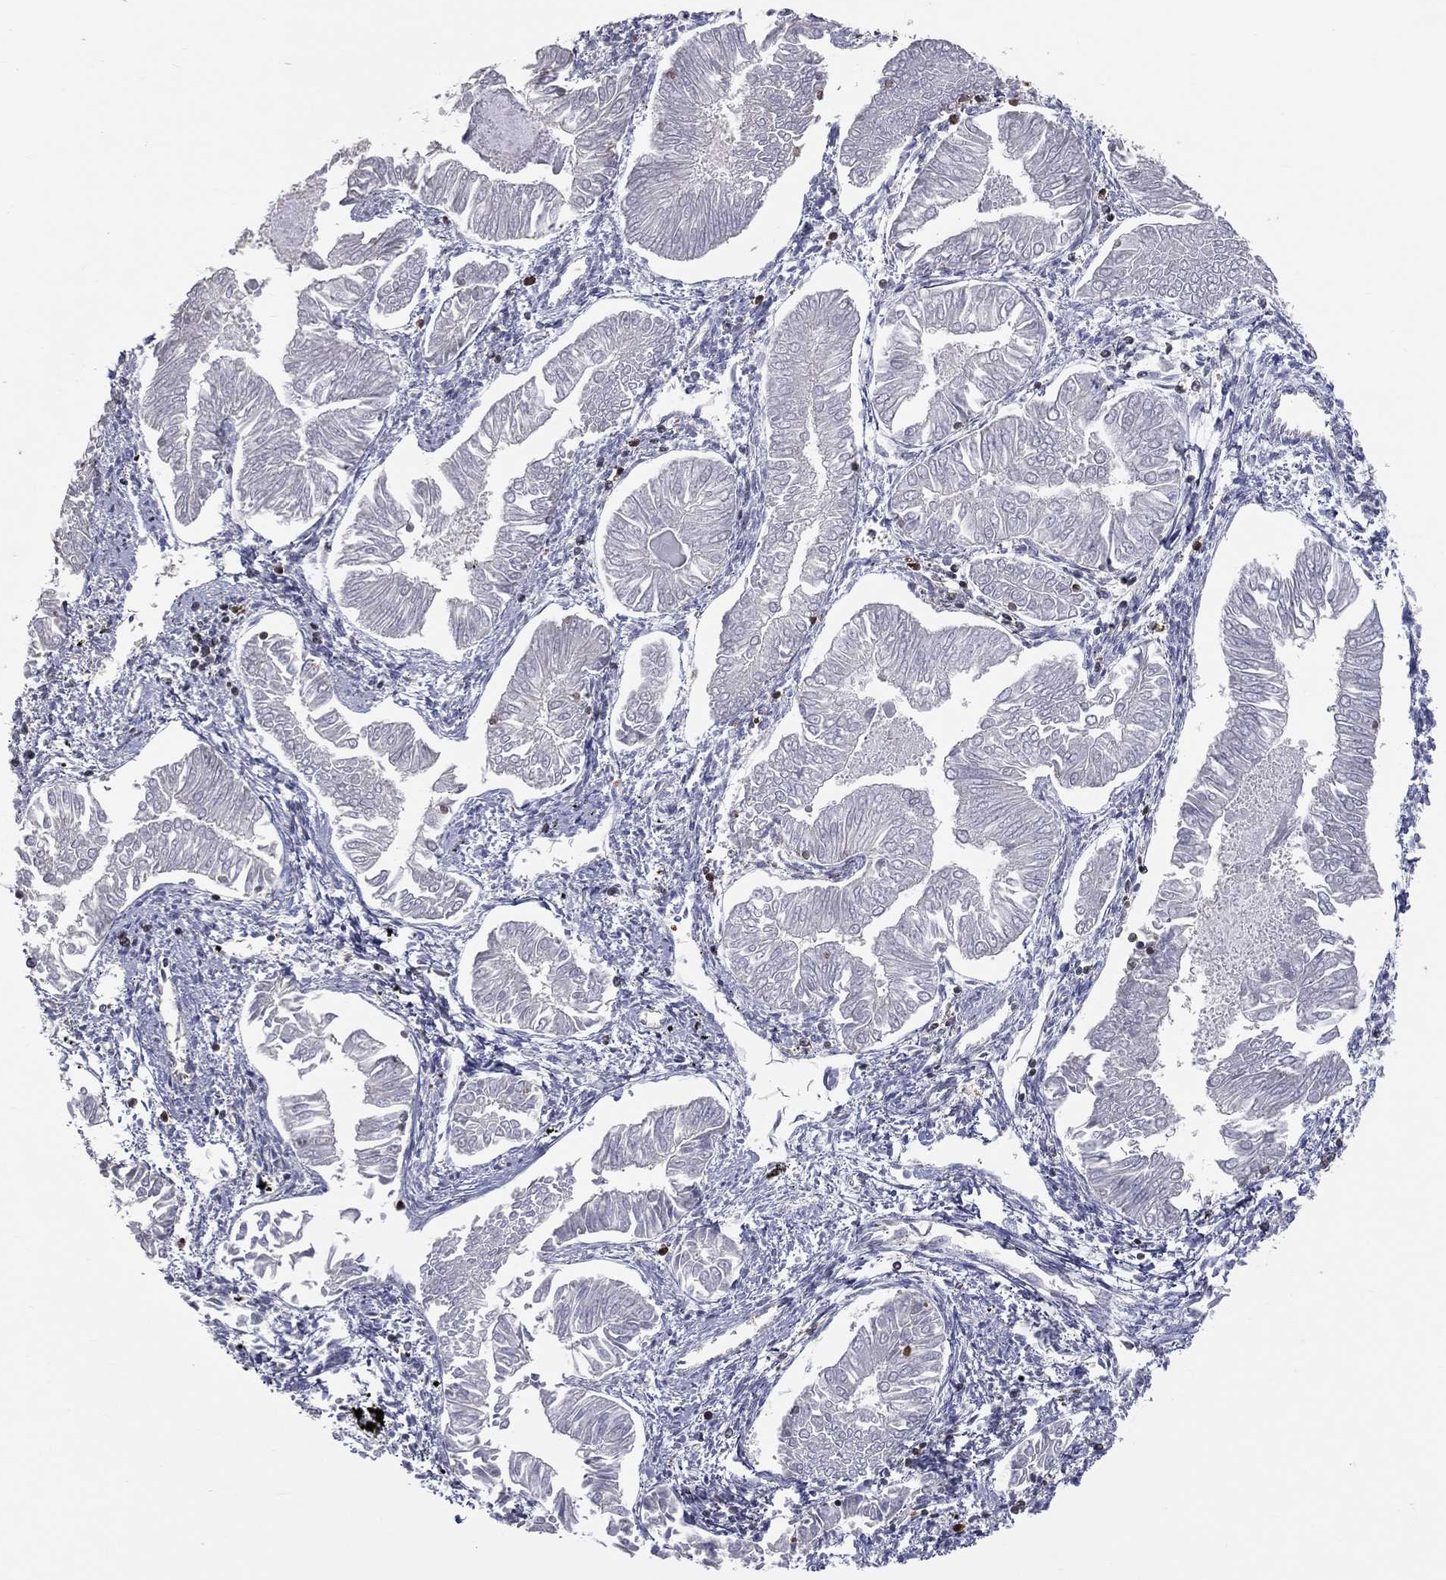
{"staining": {"intensity": "negative", "quantity": "none", "location": "none"}, "tissue": "endometrial cancer", "cell_type": "Tumor cells", "image_type": "cancer", "snomed": [{"axis": "morphology", "description": "Adenocarcinoma, NOS"}, {"axis": "topography", "description": "Endometrium"}], "caption": "Immunohistochemistry image of human endometrial cancer (adenocarcinoma) stained for a protein (brown), which displays no staining in tumor cells. (Stains: DAB immunohistochemistry with hematoxylin counter stain, Microscopy: brightfield microscopy at high magnification).", "gene": "PSTPIP1", "patient": {"sex": "female", "age": 53}}